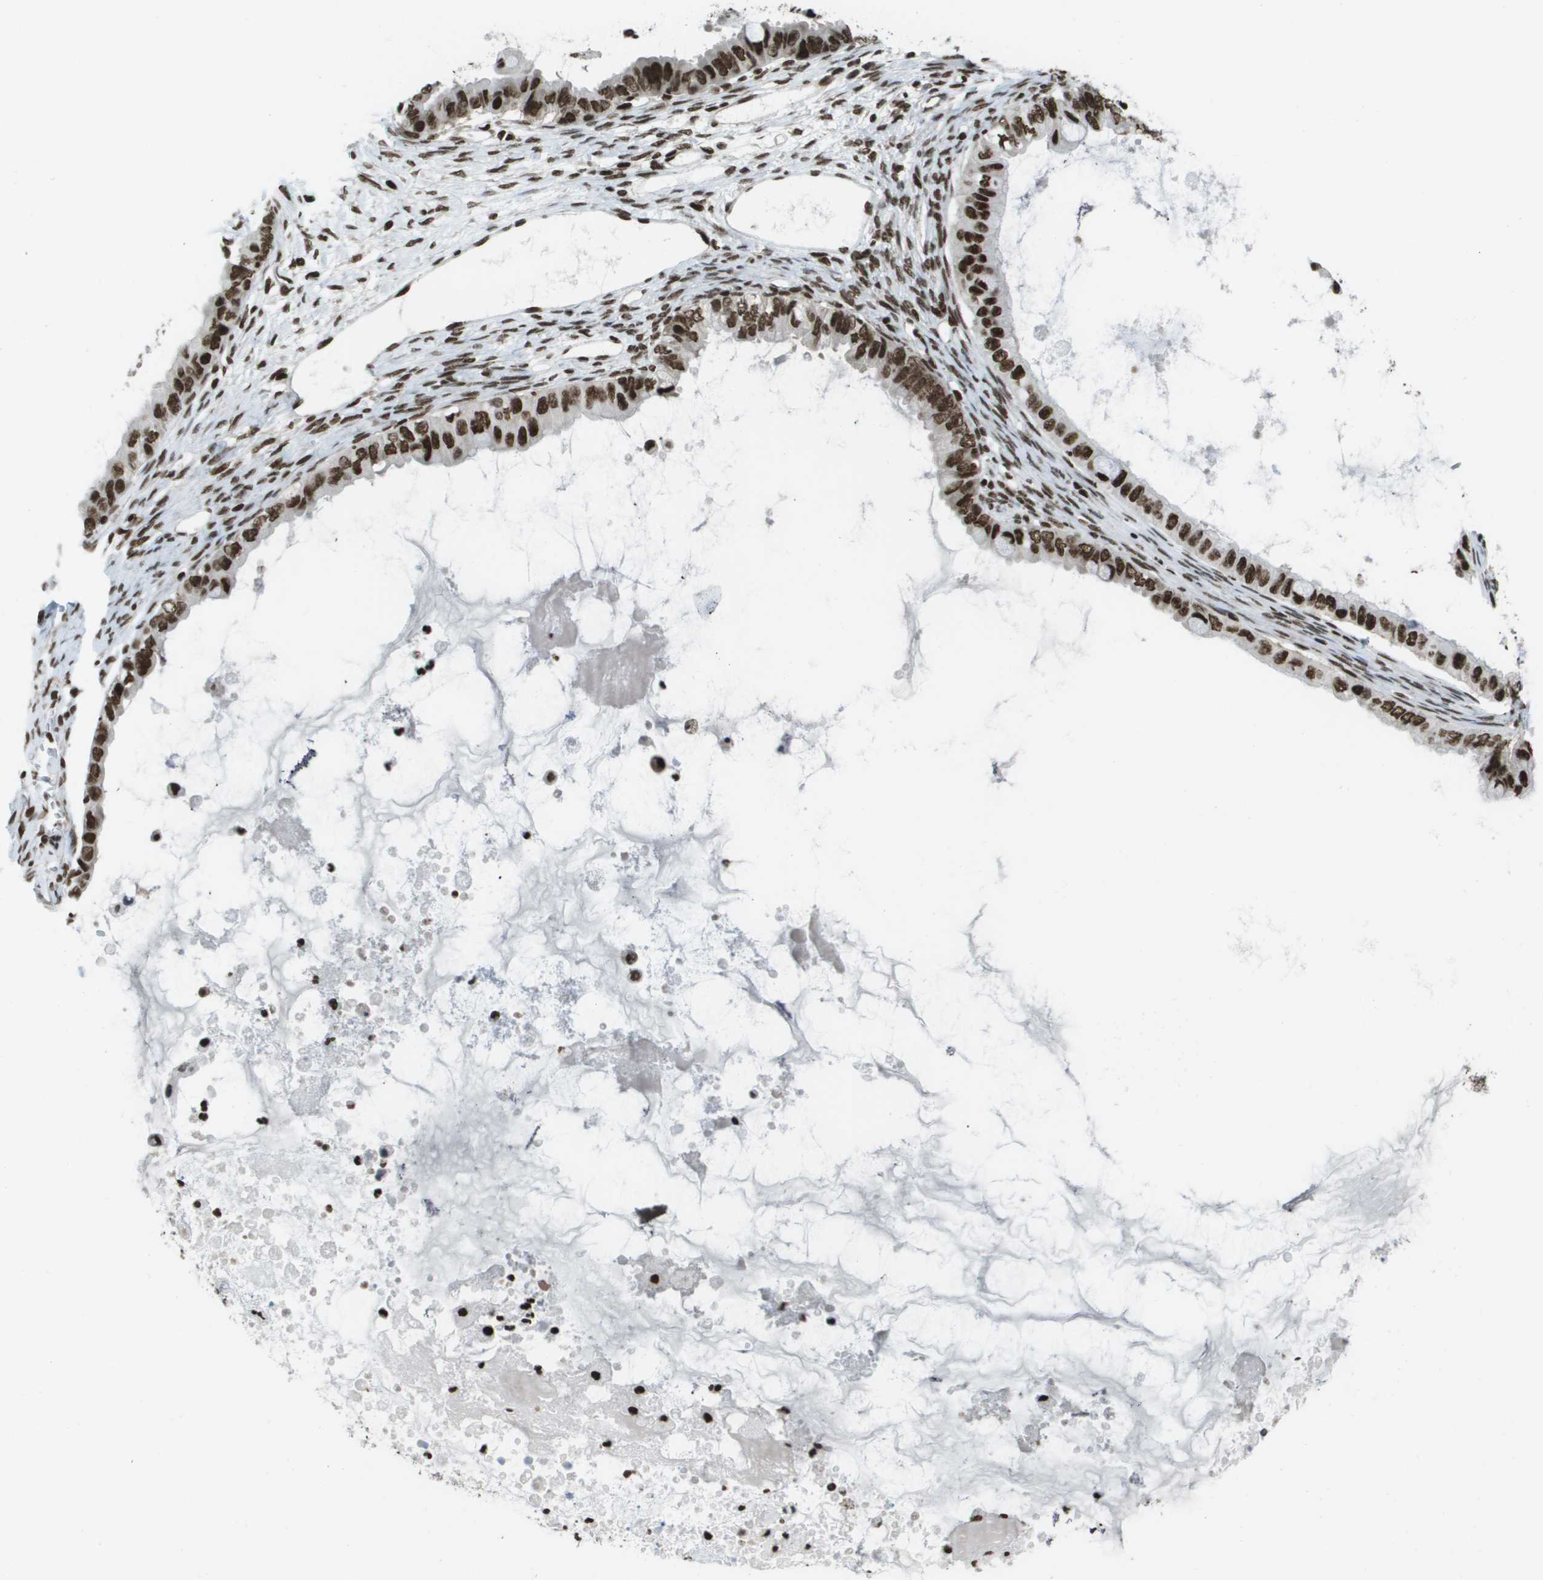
{"staining": {"intensity": "strong", "quantity": ">75%", "location": "nuclear"}, "tissue": "ovarian cancer", "cell_type": "Tumor cells", "image_type": "cancer", "snomed": [{"axis": "morphology", "description": "Cystadenocarcinoma, mucinous, NOS"}, {"axis": "topography", "description": "Ovary"}], "caption": "Approximately >75% of tumor cells in human ovarian mucinous cystadenocarcinoma demonstrate strong nuclear protein staining as visualized by brown immunohistochemical staining.", "gene": "GLYR1", "patient": {"sex": "female", "age": 80}}